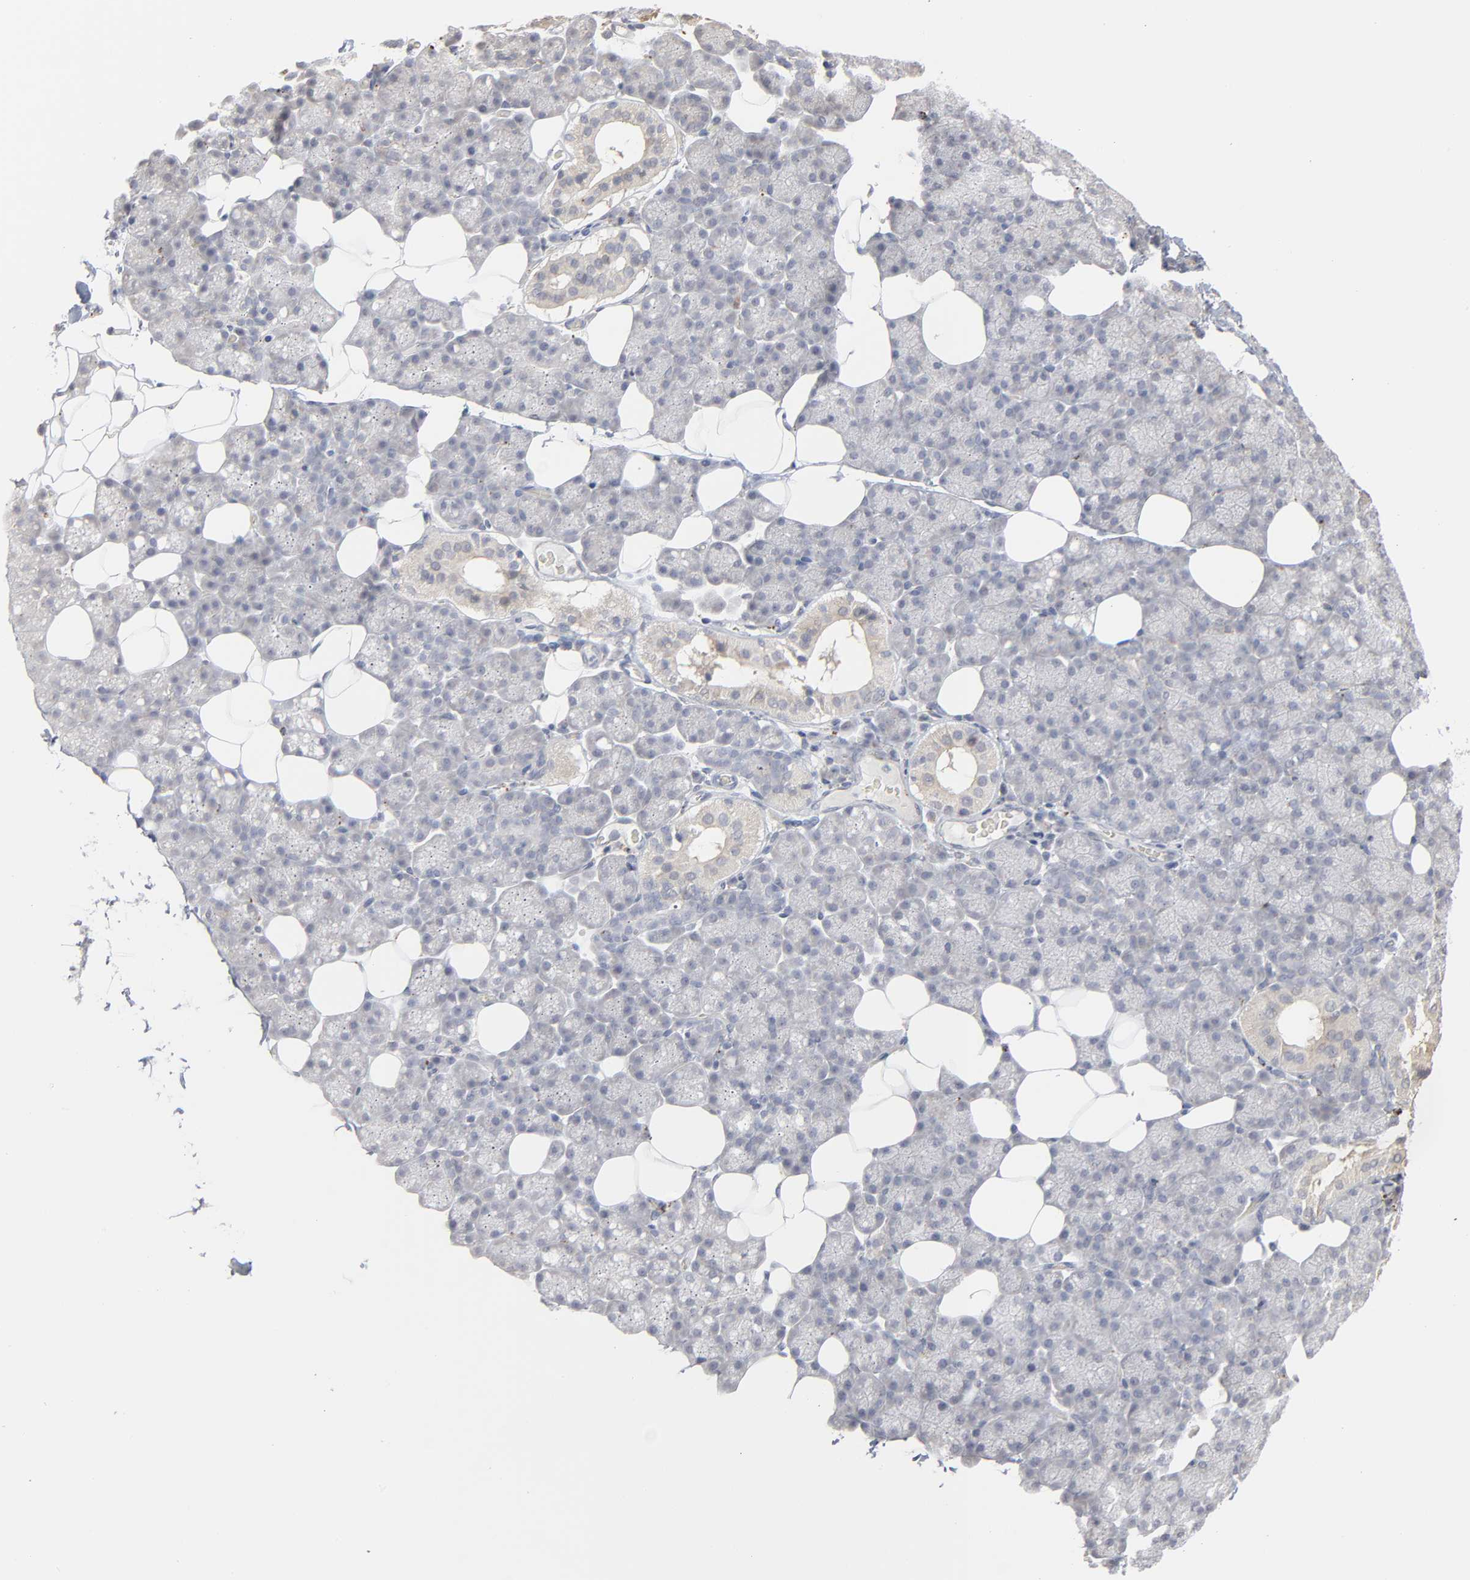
{"staining": {"intensity": "moderate", "quantity": "<25%", "location": "cytoplasmic/membranous"}, "tissue": "salivary gland", "cell_type": "Glandular cells", "image_type": "normal", "snomed": [{"axis": "morphology", "description": "Normal tissue, NOS"}, {"axis": "topography", "description": "Lymph node"}, {"axis": "topography", "description": "Salivary gland"}], "caption": "Immunohistochemistry (IHC) histopathology image of normal salivary gland: human salivary gland stained using IHC shows low levels of moderate protein expression localized specifically in the cytoplasmic/membranous of glandular cells, appearing as a cytoplasmic/membranous brown color.", "gene": "POMT2", "patient": {"sex": "male", "age": 8}}